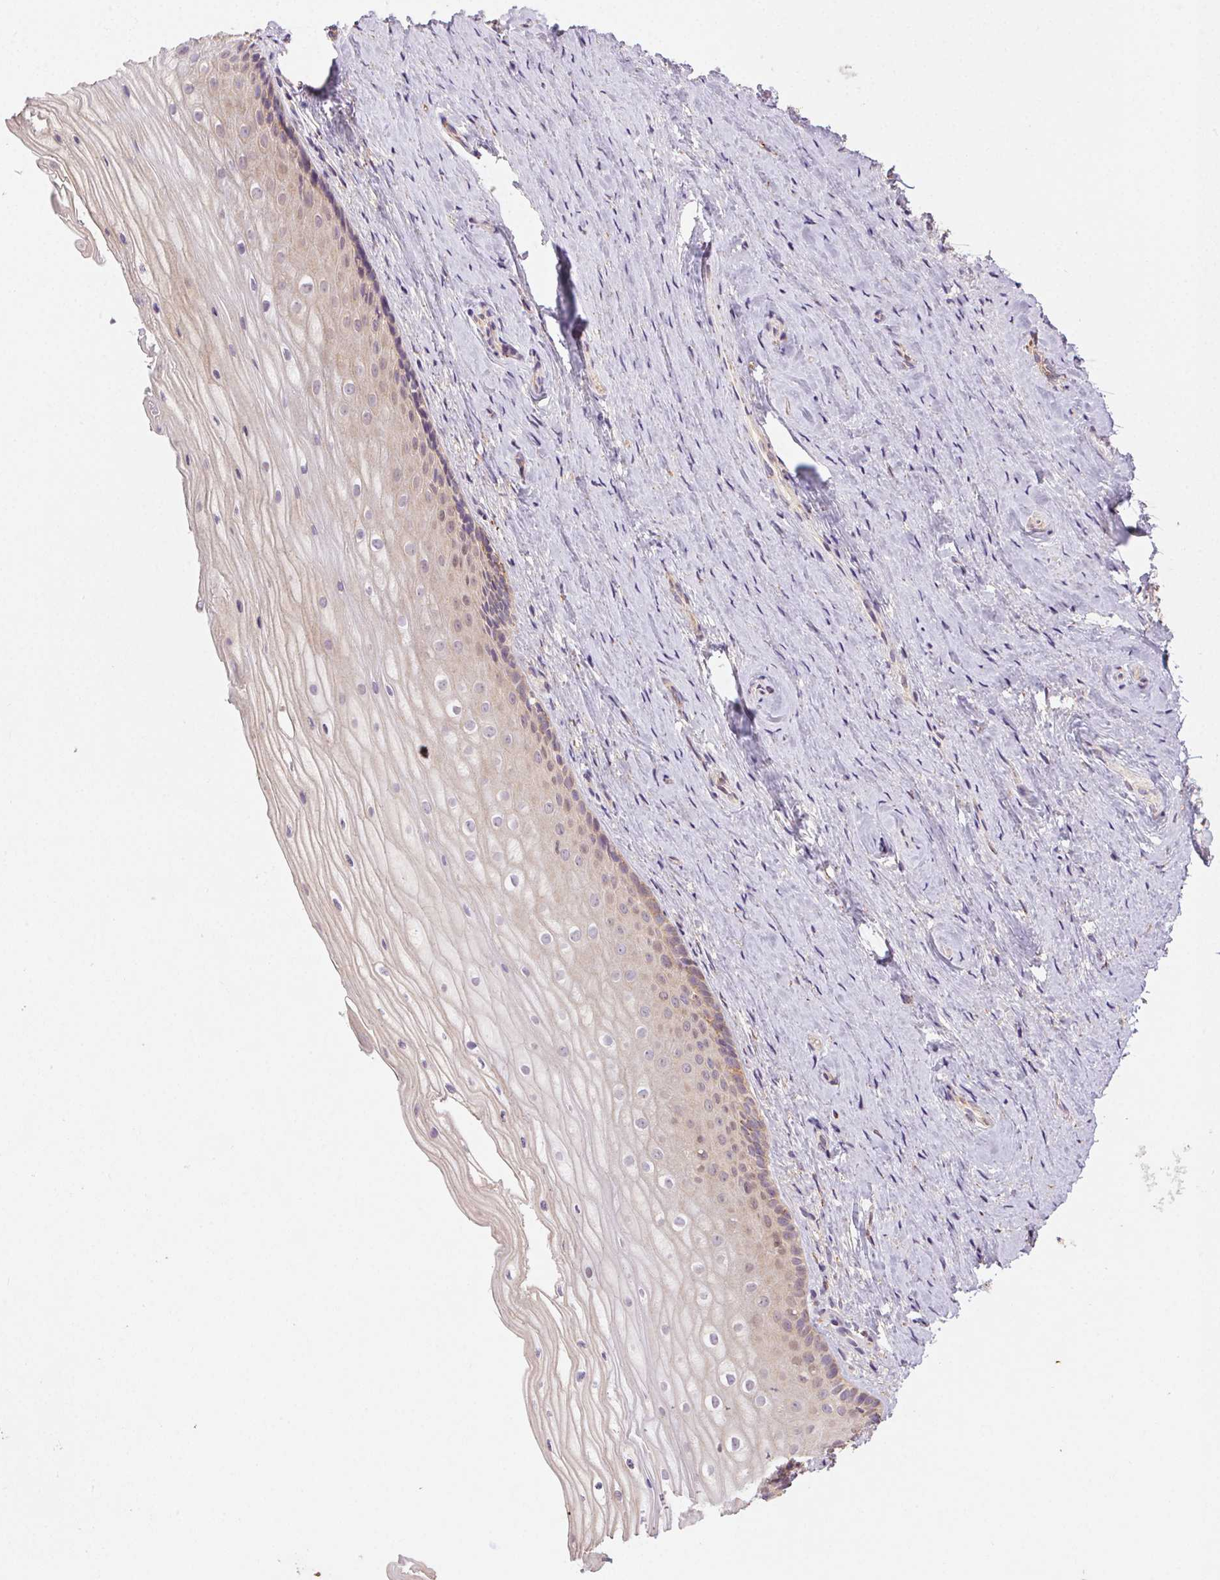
{"staining": {"intensity": "weak", "quantity": "<25%", "location": "cytoplasmic/membranous"}, "tissue": "vagina", "cell_type": "Squamous epithelial cells", "image_type": "normal", "snomed": [{"axis": "morphology", "description": "Normal tissue, NOS"}, {"axis": "topography", "description": "Vagina"}], "caption": "Immunohistochemistry (IHC) photomicrograph of benign vagina: vagina stained with DAB (3,3'-diaminobenzidine) demonstrates no significant protein positivity in squamous epithelial cells. (DAB (3,3'-diaminobenzidine) immunohistochemistry (IHC) visualized using brightfield microscopy, high magnification).", "gene": "FNBP1L", "patient": {"sex": "female", "age": 52}}